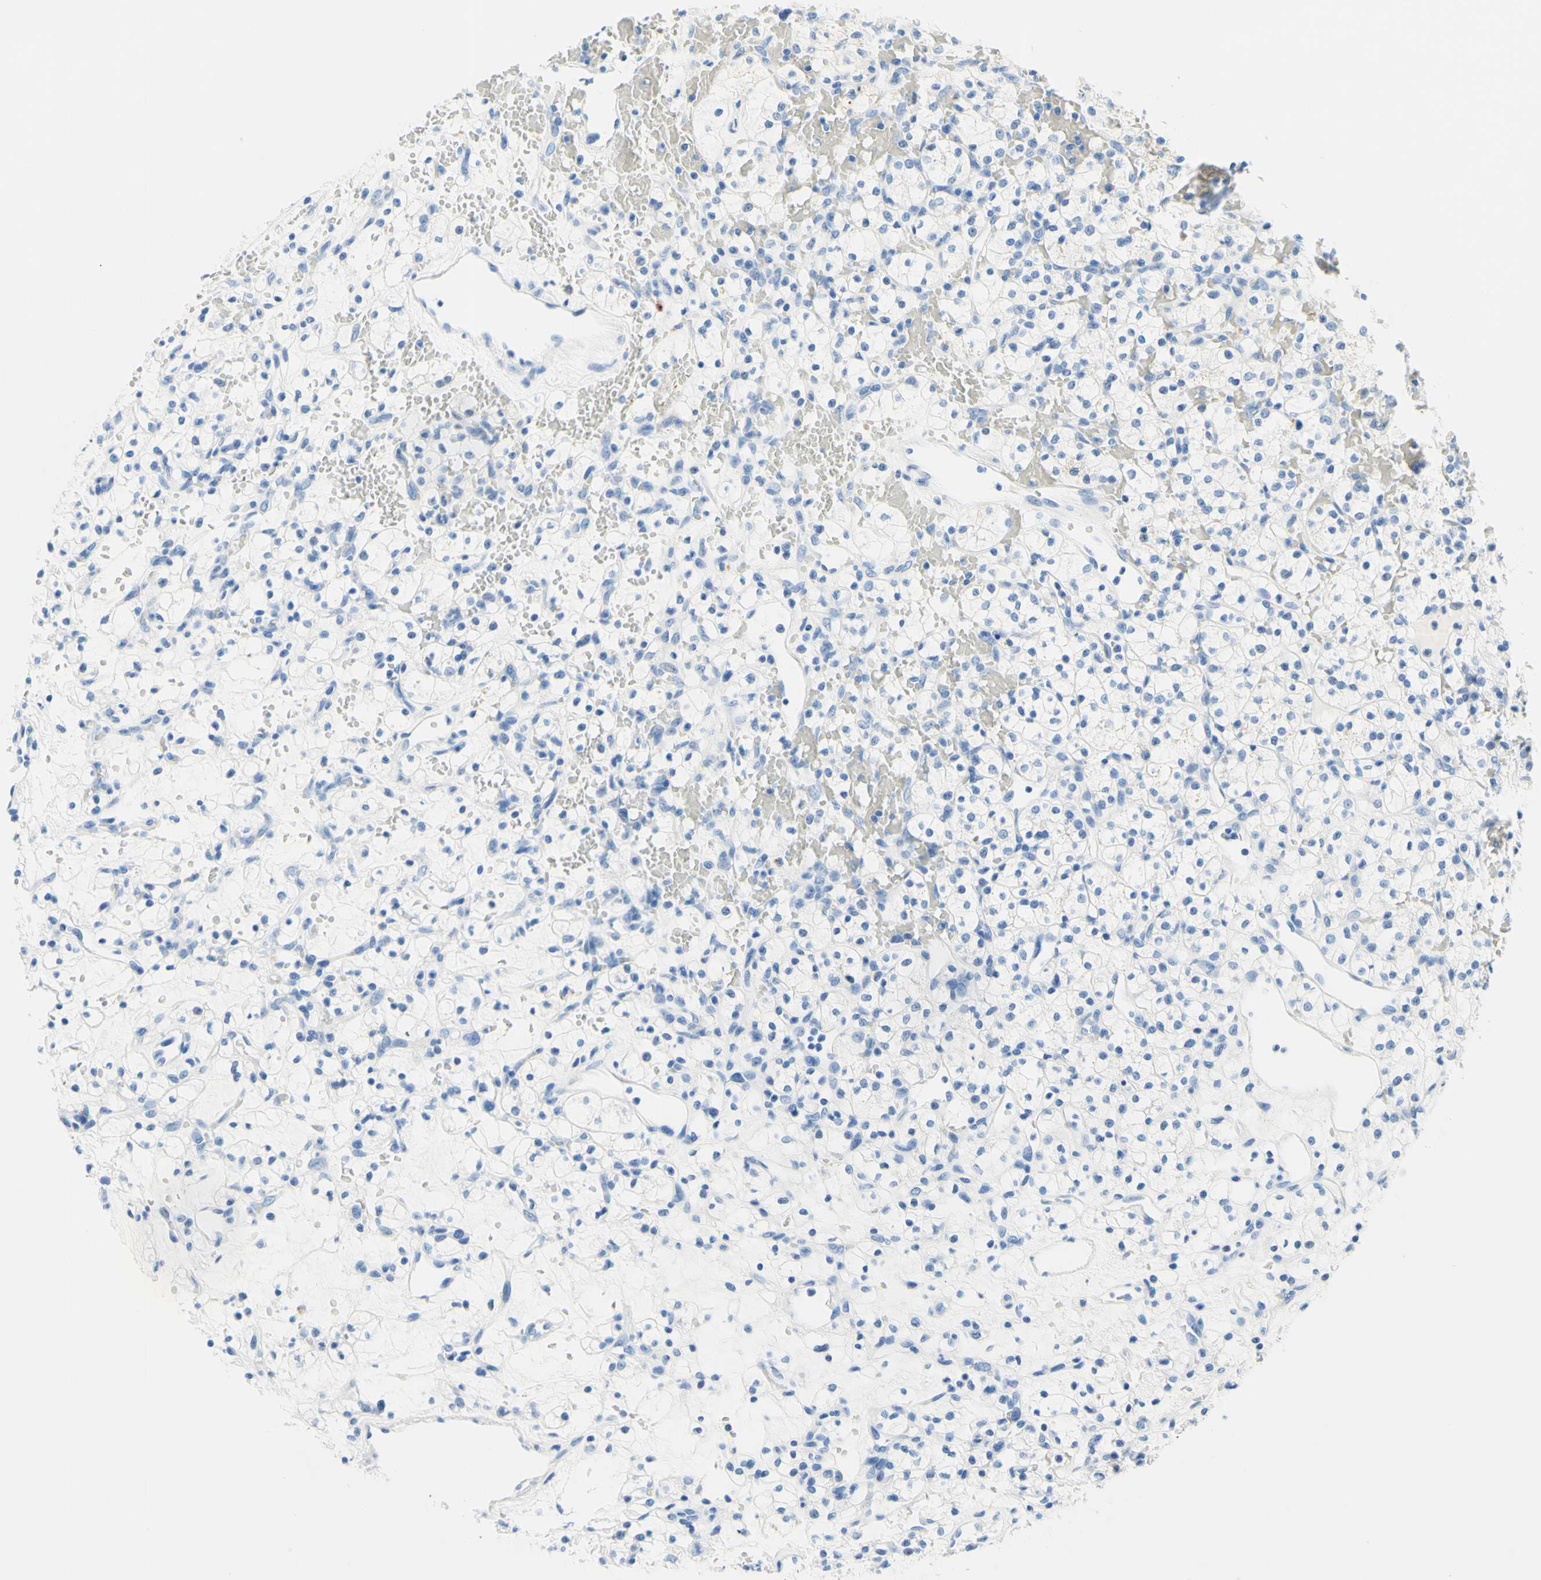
{"staining": {"intensity": "negative", "quantity": "none", "location": "none"}, "tissue": "renal cancer", "cell_type": "Tumor cells", "image_type": "cancer", "snomed": [{"axis": "morphology", "description": "Adenocarcinoma, NOS"}, {"axis": "topography", "description": "Kidney"}], "caption": "A photomicrograph of human renal cancer is negative for staining in tumor cells.", "gene": "MYH2", "patient": {"sex": "female", "age": 60}}